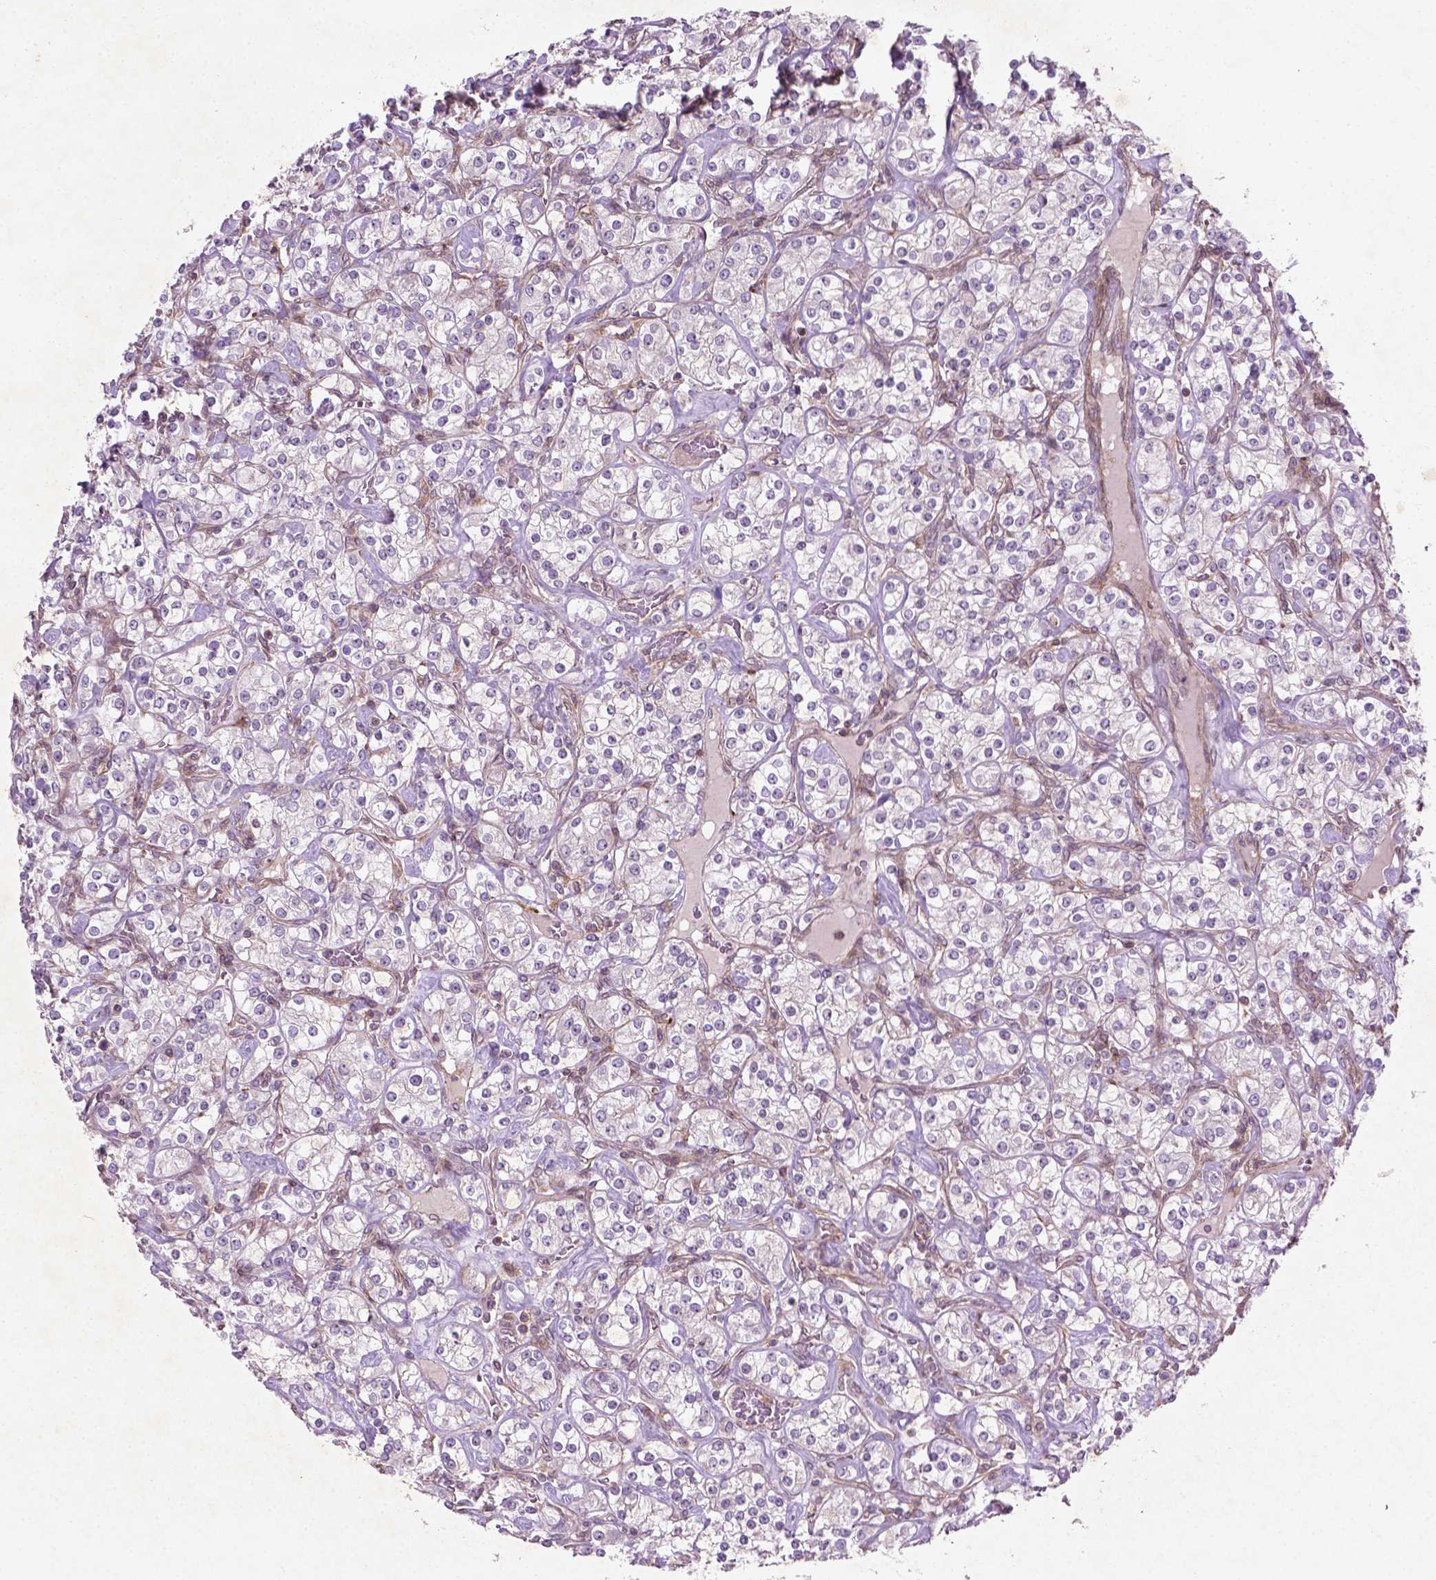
{"staining": {"intensity": "negative", "quantity": "none", "location": "none"}, "tissue": "renal cancer", "cell_type": "Tumor cells", "image_type": "cancer", "snomed": [{"axis": "morphology", "description": "Adenocarcinoma, NOS"}, {"axis": "topography", "description": "Kidney"}], "caption": "A photomicrograph of human renal cancer is negative for staining in tumor cells. (DAB (3,3'-diaminobenzidine) immunohistochemistry (IHC) visualized using brightfield microscopy, high magnification).", "gene": "TCHP", "patient": {"sex": "male", "age": 77}}